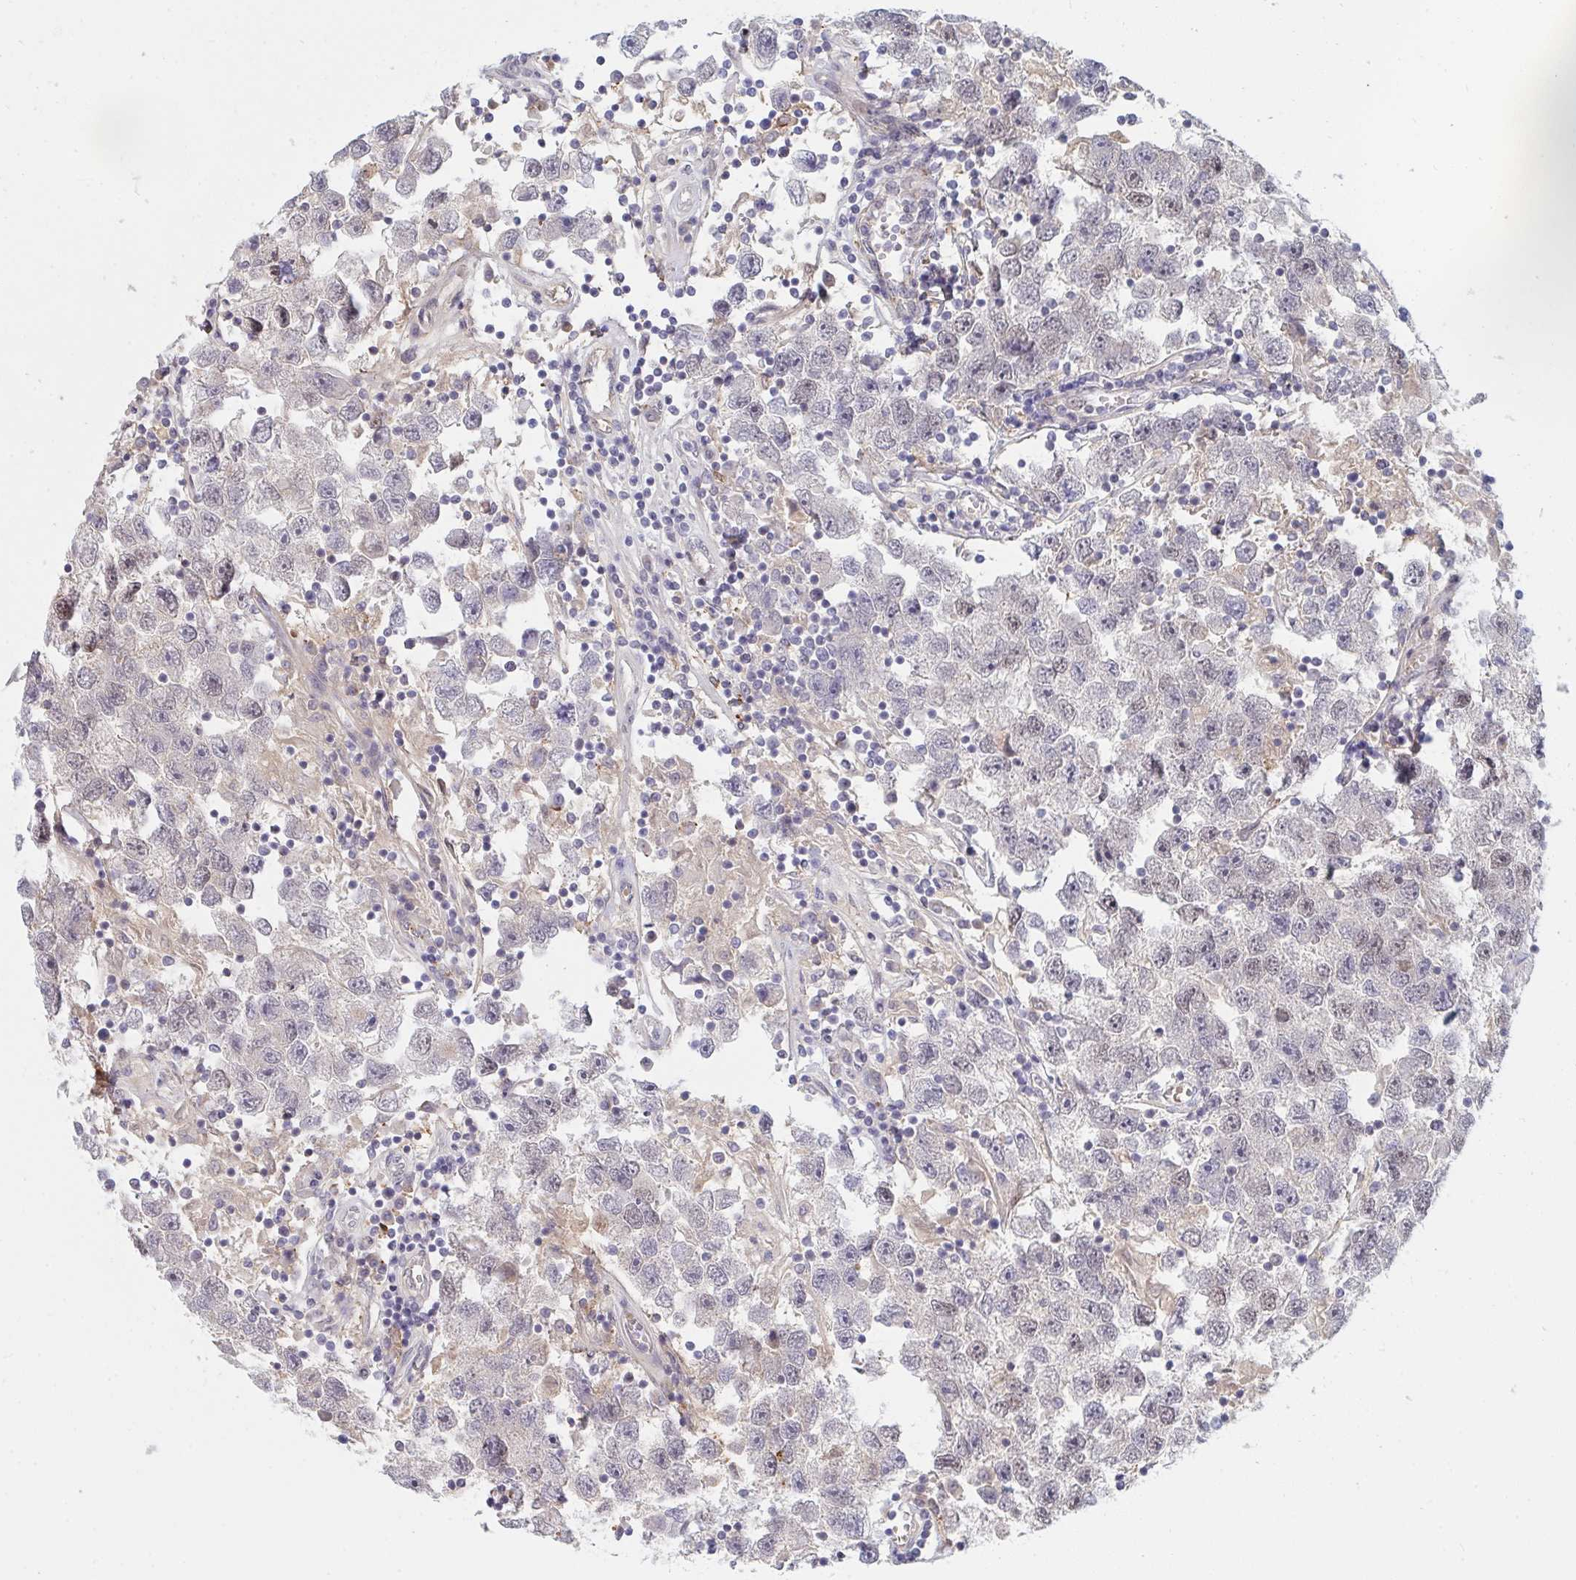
{"staining": {"intensity": "negative", "quantity": "none", "location": "none"}, "tissue": "testis cancer", "cell_type": "Tumor cells", "image_type": "cancer", "snomed": [{"axis": "morphology", "description": "Seminoma, NOS"}, {"axis": "topography", "description": "Testis"}], "caption": "Immunohistochemistry of human testis cancer (seminoma) reveals no positivity in tumor cells.", "gene": "DSCAML1", "patient": {"sex": "male", "age": 26}}